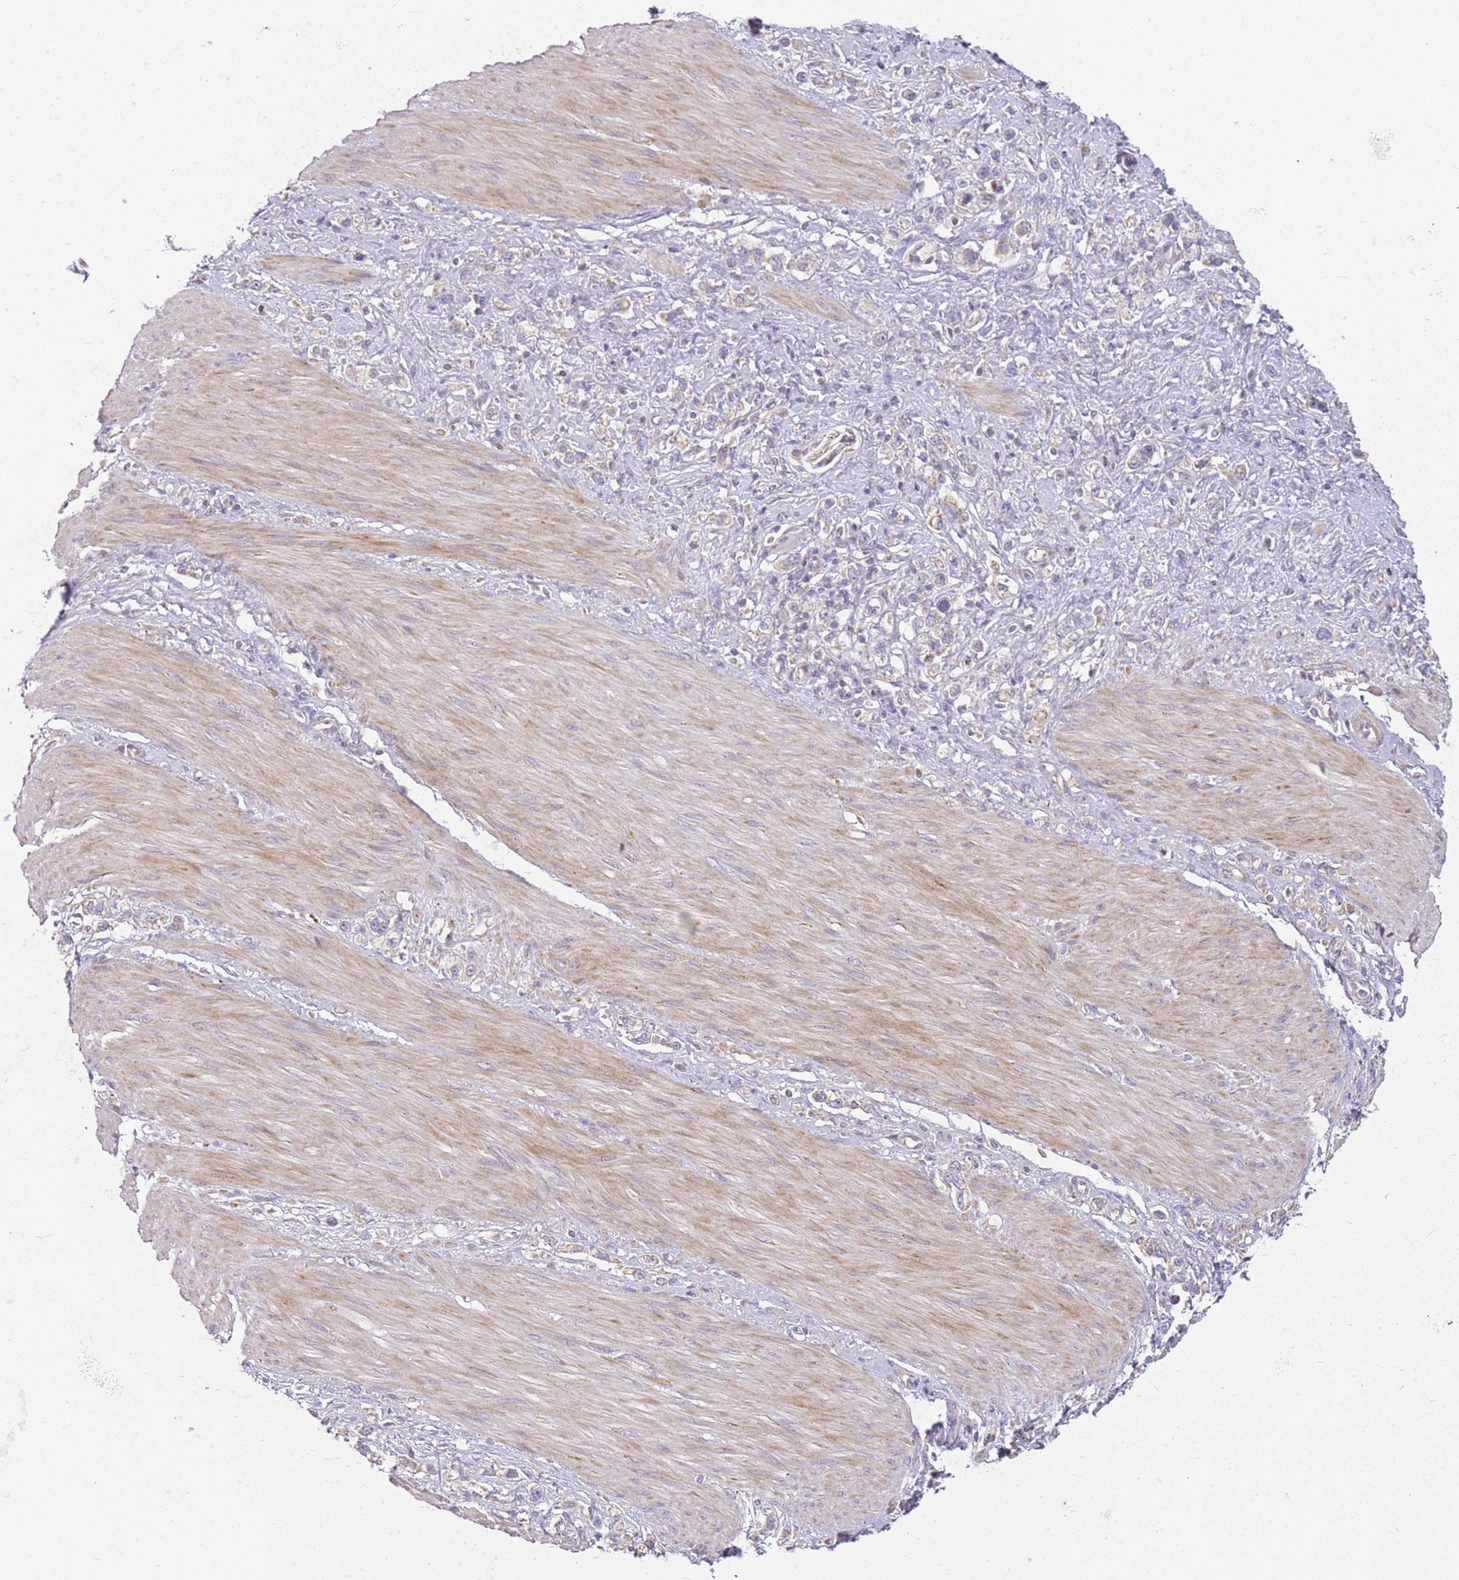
{"staining": {"intensity": "negative", "quantity": "none", "location": "none"}, "tissue": "stomach cancer", "cell_type": "Tumor cells", "image_type": "cancer", "snomed": [{"axis": "morphology", "description": "Adenocarcinoma, NOS"}, {"axis": "topography", "description": "Stomach"}], "caption": "IHC of stomach adenocarcinoma reveals no expression in tumor cells.", "gene": "TMEM200C", "patient": {"sex": "female", "age": 65}}